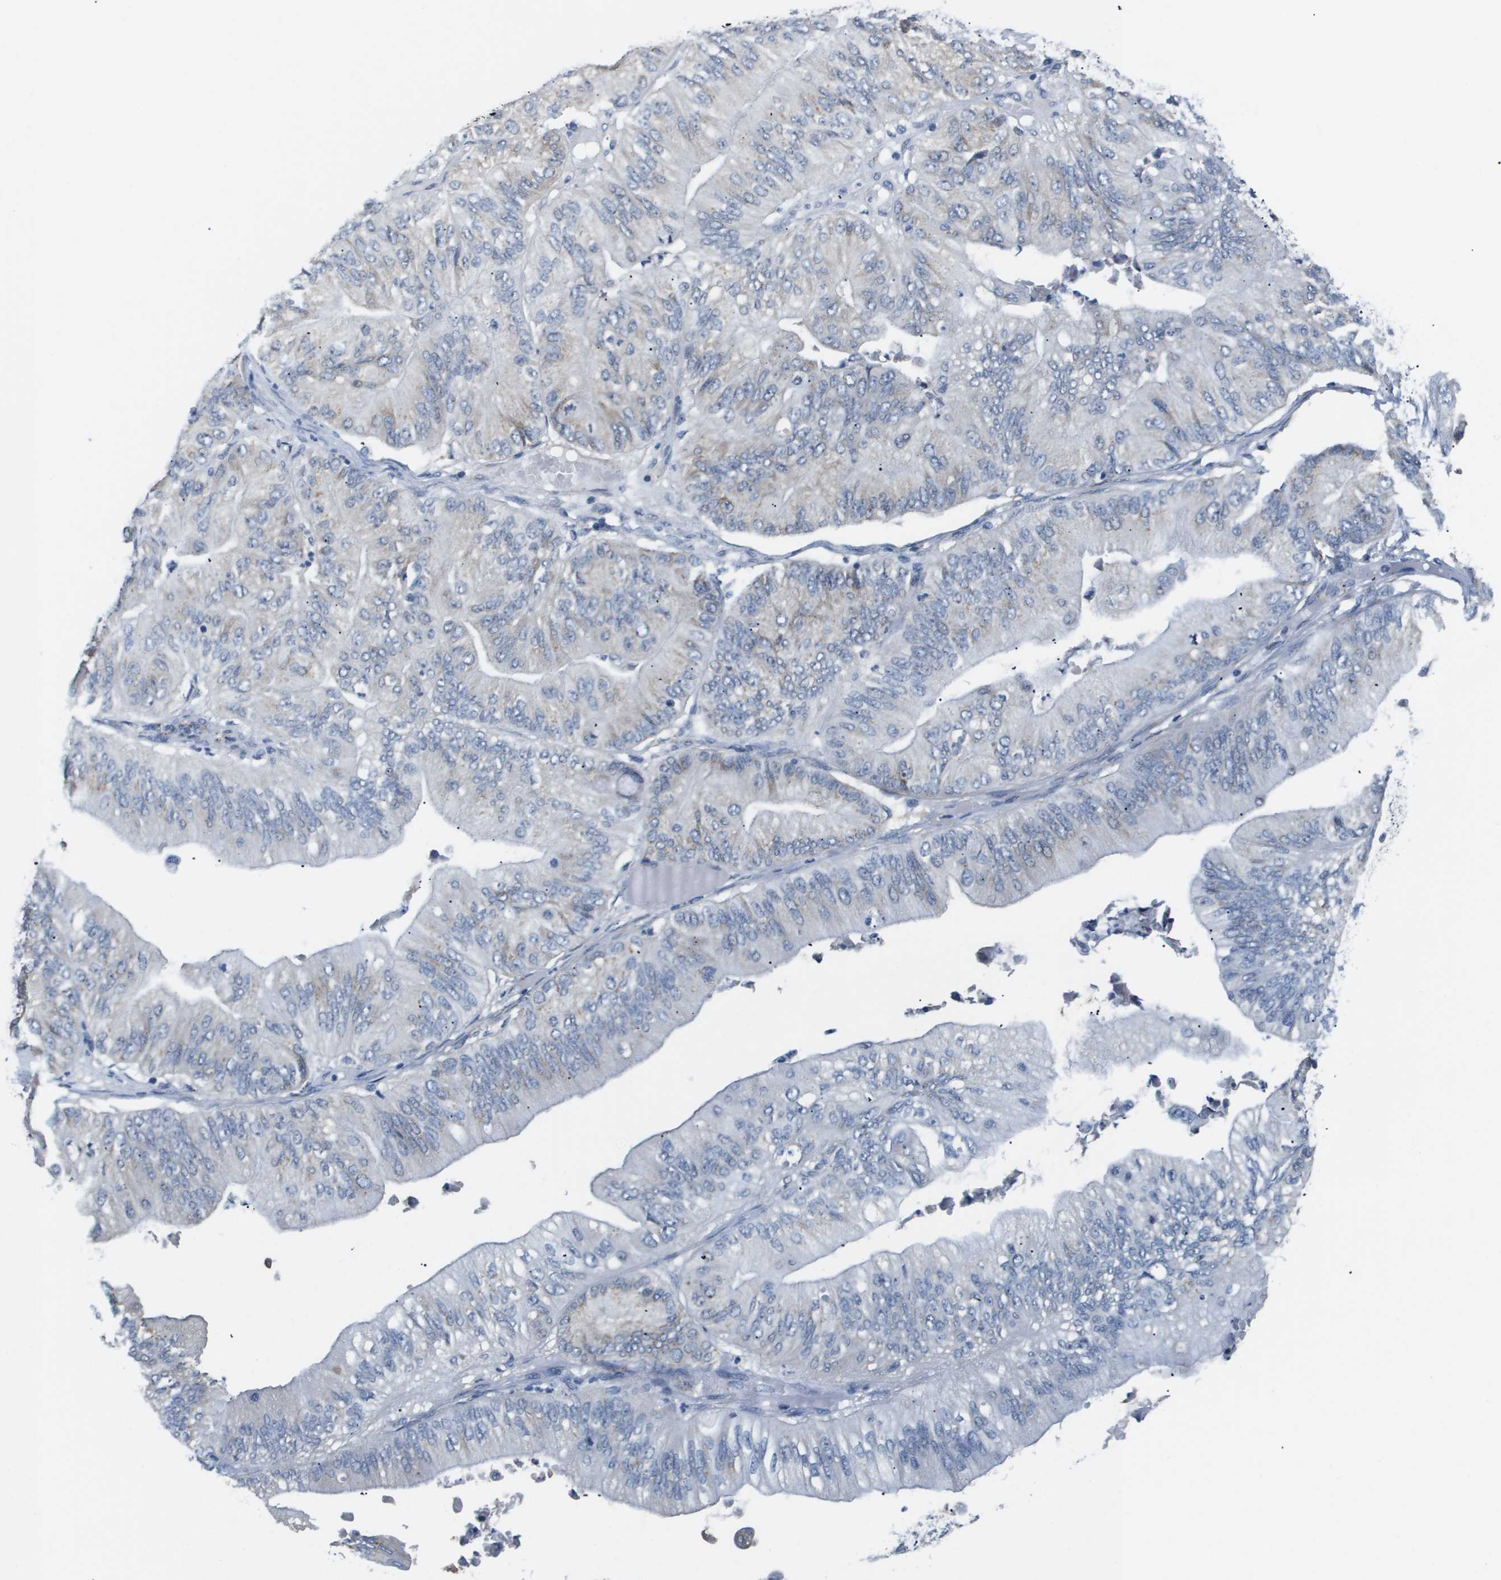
{"staining": {"intensity": "negative", "quantity": "none", "location": "none"}, "tissue": "ovarian cancer", "cell_type": "Tumor cells", "image_type": "cancer", "snomed": [{"axis": "morphology", "description": "Cystadenocarcinoma, mucinous, NOS"}, {"axis": "topography", "description": "Ovary"}], "caption": "Tumor cells show no significant staining in ovarian cancer.", "gene": "OTUD5", "patient": {"sex": "female", "age": 61}}